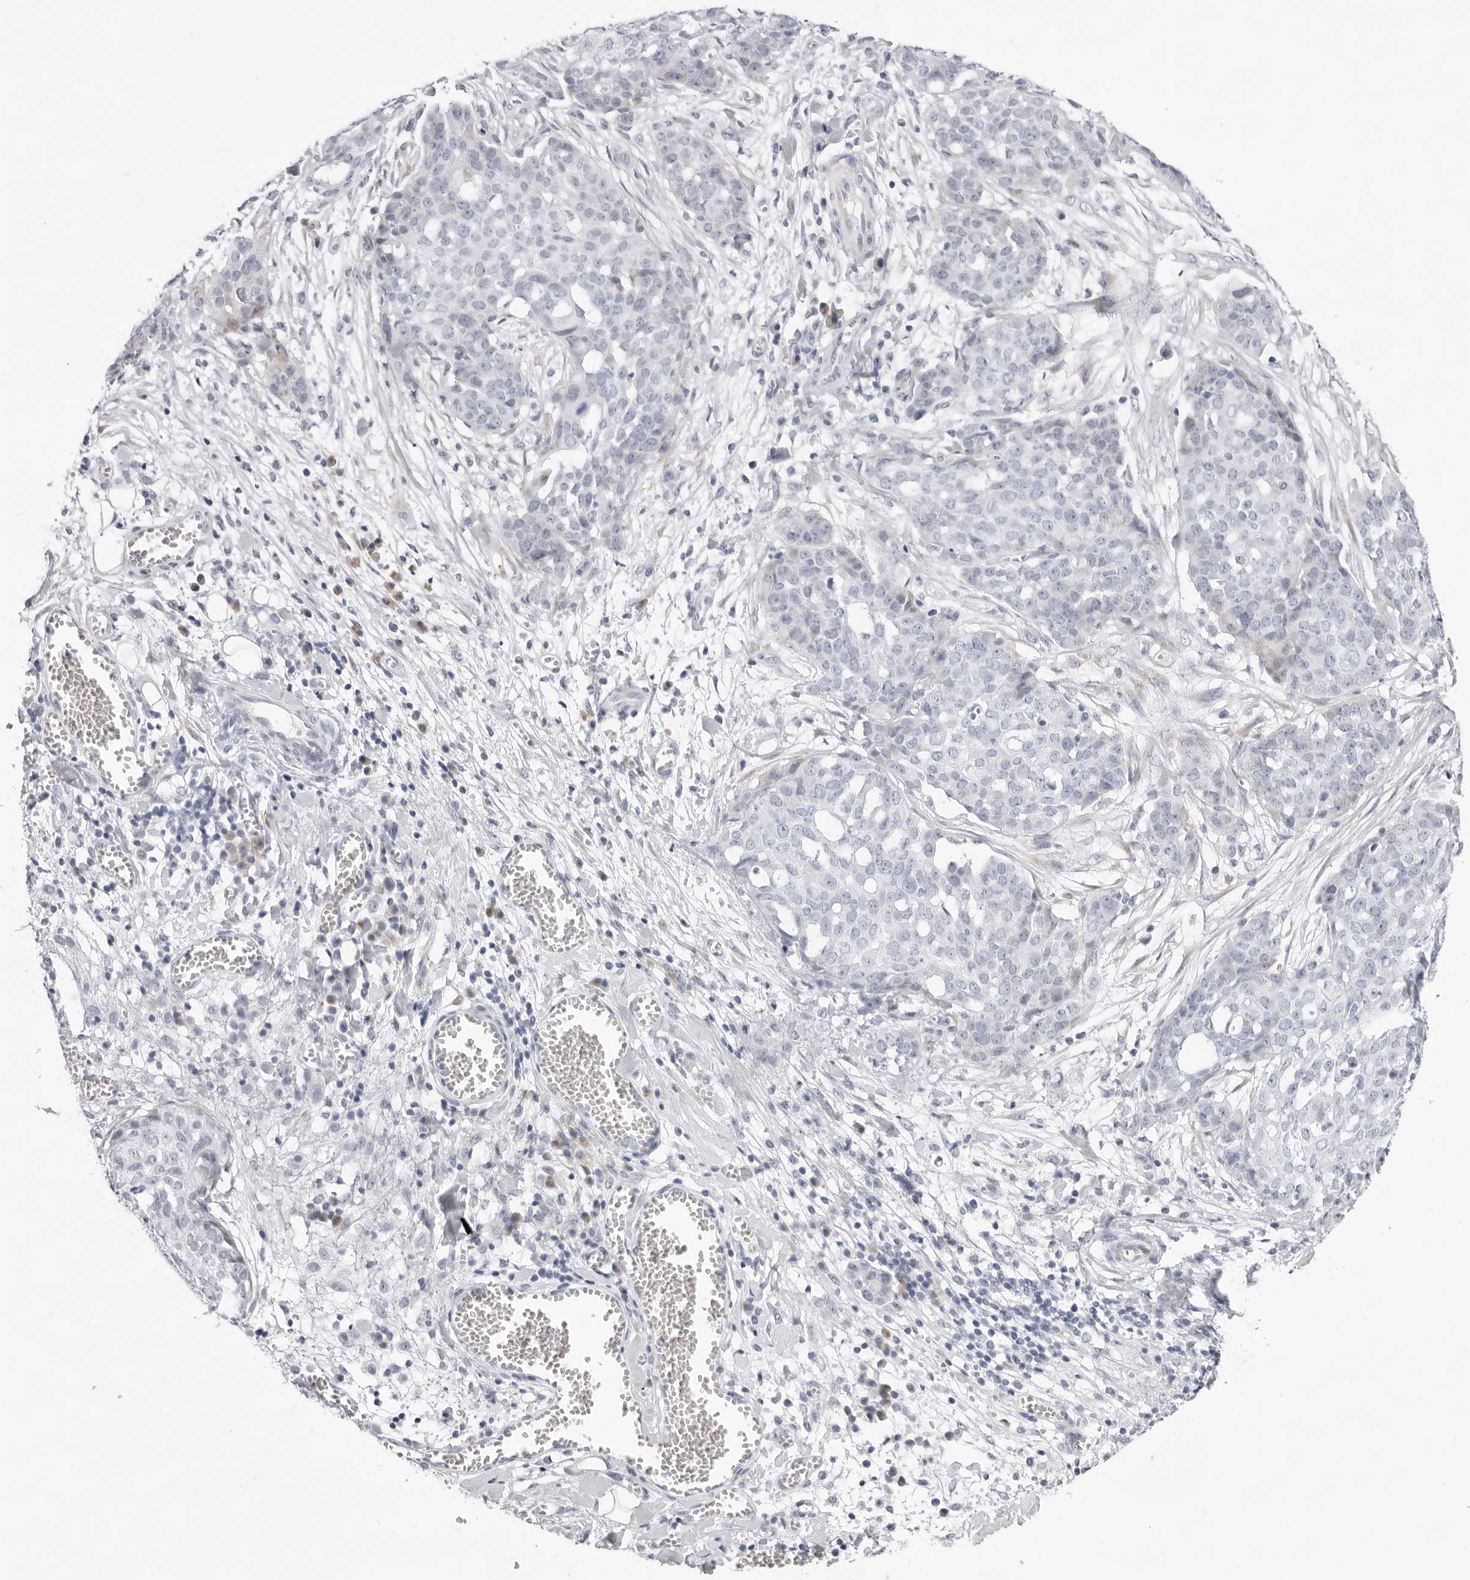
{"staining": {"intensity": "negative", "quantity": "none", "location": "none"}, "tissue": "ovarian cancer", "cell_type": "Tumor cells", "image_type": "cancer", "snomed": [{"axis": "morphology", "description": "Cystadenocarcinoma, serous, NOS"}, {"axis": "topography", "description": "Soft tissue"}, {"axis": "topography", "description": "Ovary"}], "caption": "A photomicrograph of serous cystadenocarcinoma (ovarian) stained for a protein exhibits no brown staining in tumor cells.", "gene": "SMIM2", "patient": {"sex": "female", "age": 57}}